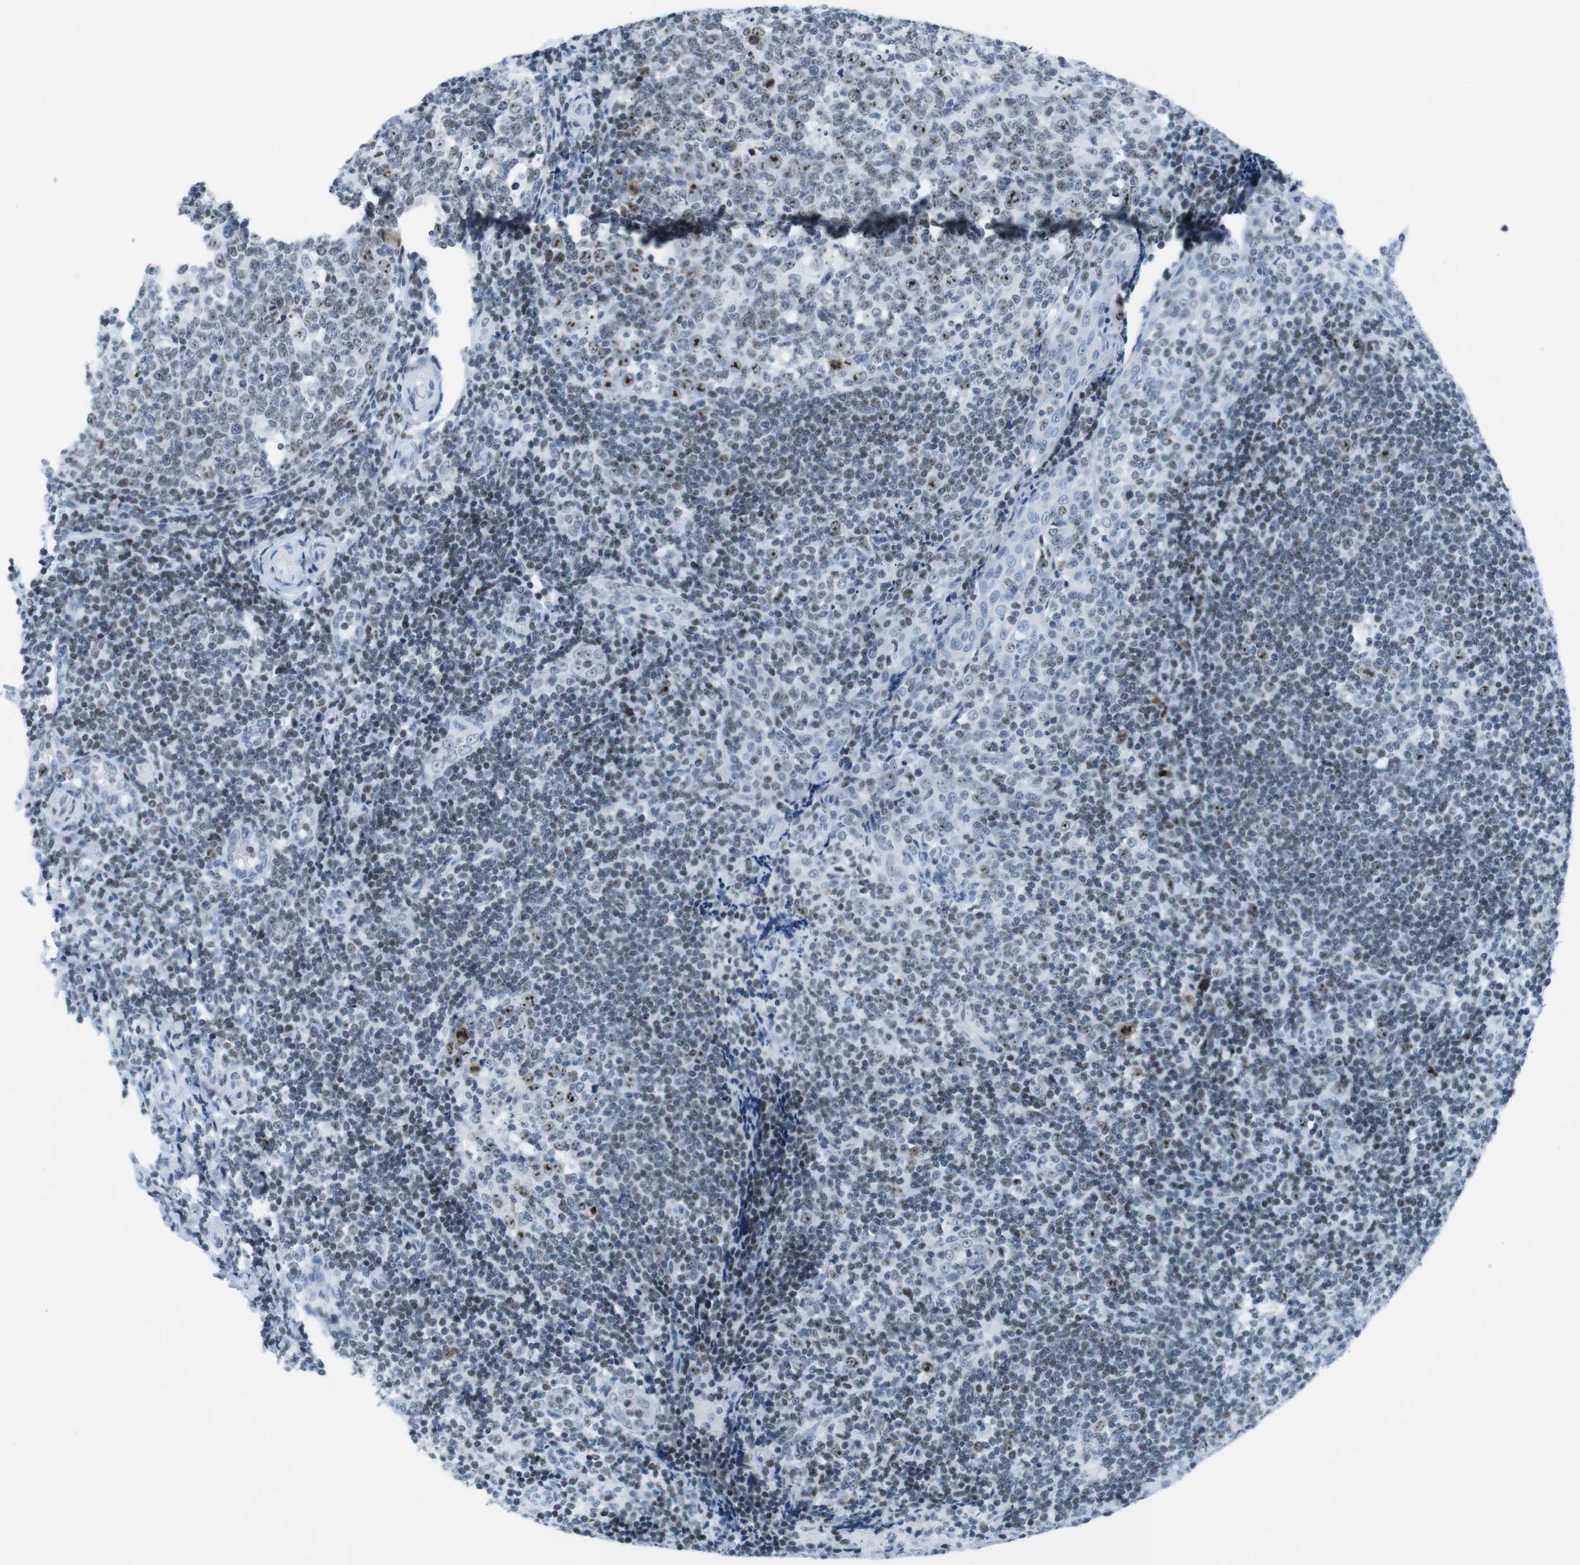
{"staining": {"intensity": "moderate", "quantity": "25%-75%", "location": "nuclear"}, "tissue": "tonsil", "cell_type": "Germinal center cells", "image_type": "normal", "snomed": [{"axis": "morphology", "description": "Normal tissue, NOS"}, {"axis": "topography", "description": "Tonsil"}], "caption": "Immunohistochemical staining of benign tonsil exhibits moderate nuclear protein positivity in approximately 25%-75% of germinal center cells. Using DAB (3,3'-diaminobenzidine) (brown) and hematoxylin (blue) stains, captured at high magnification using brightfield microscopy.", "gene": "NIFK", "patient": {"sex": "female", "age": 19}}